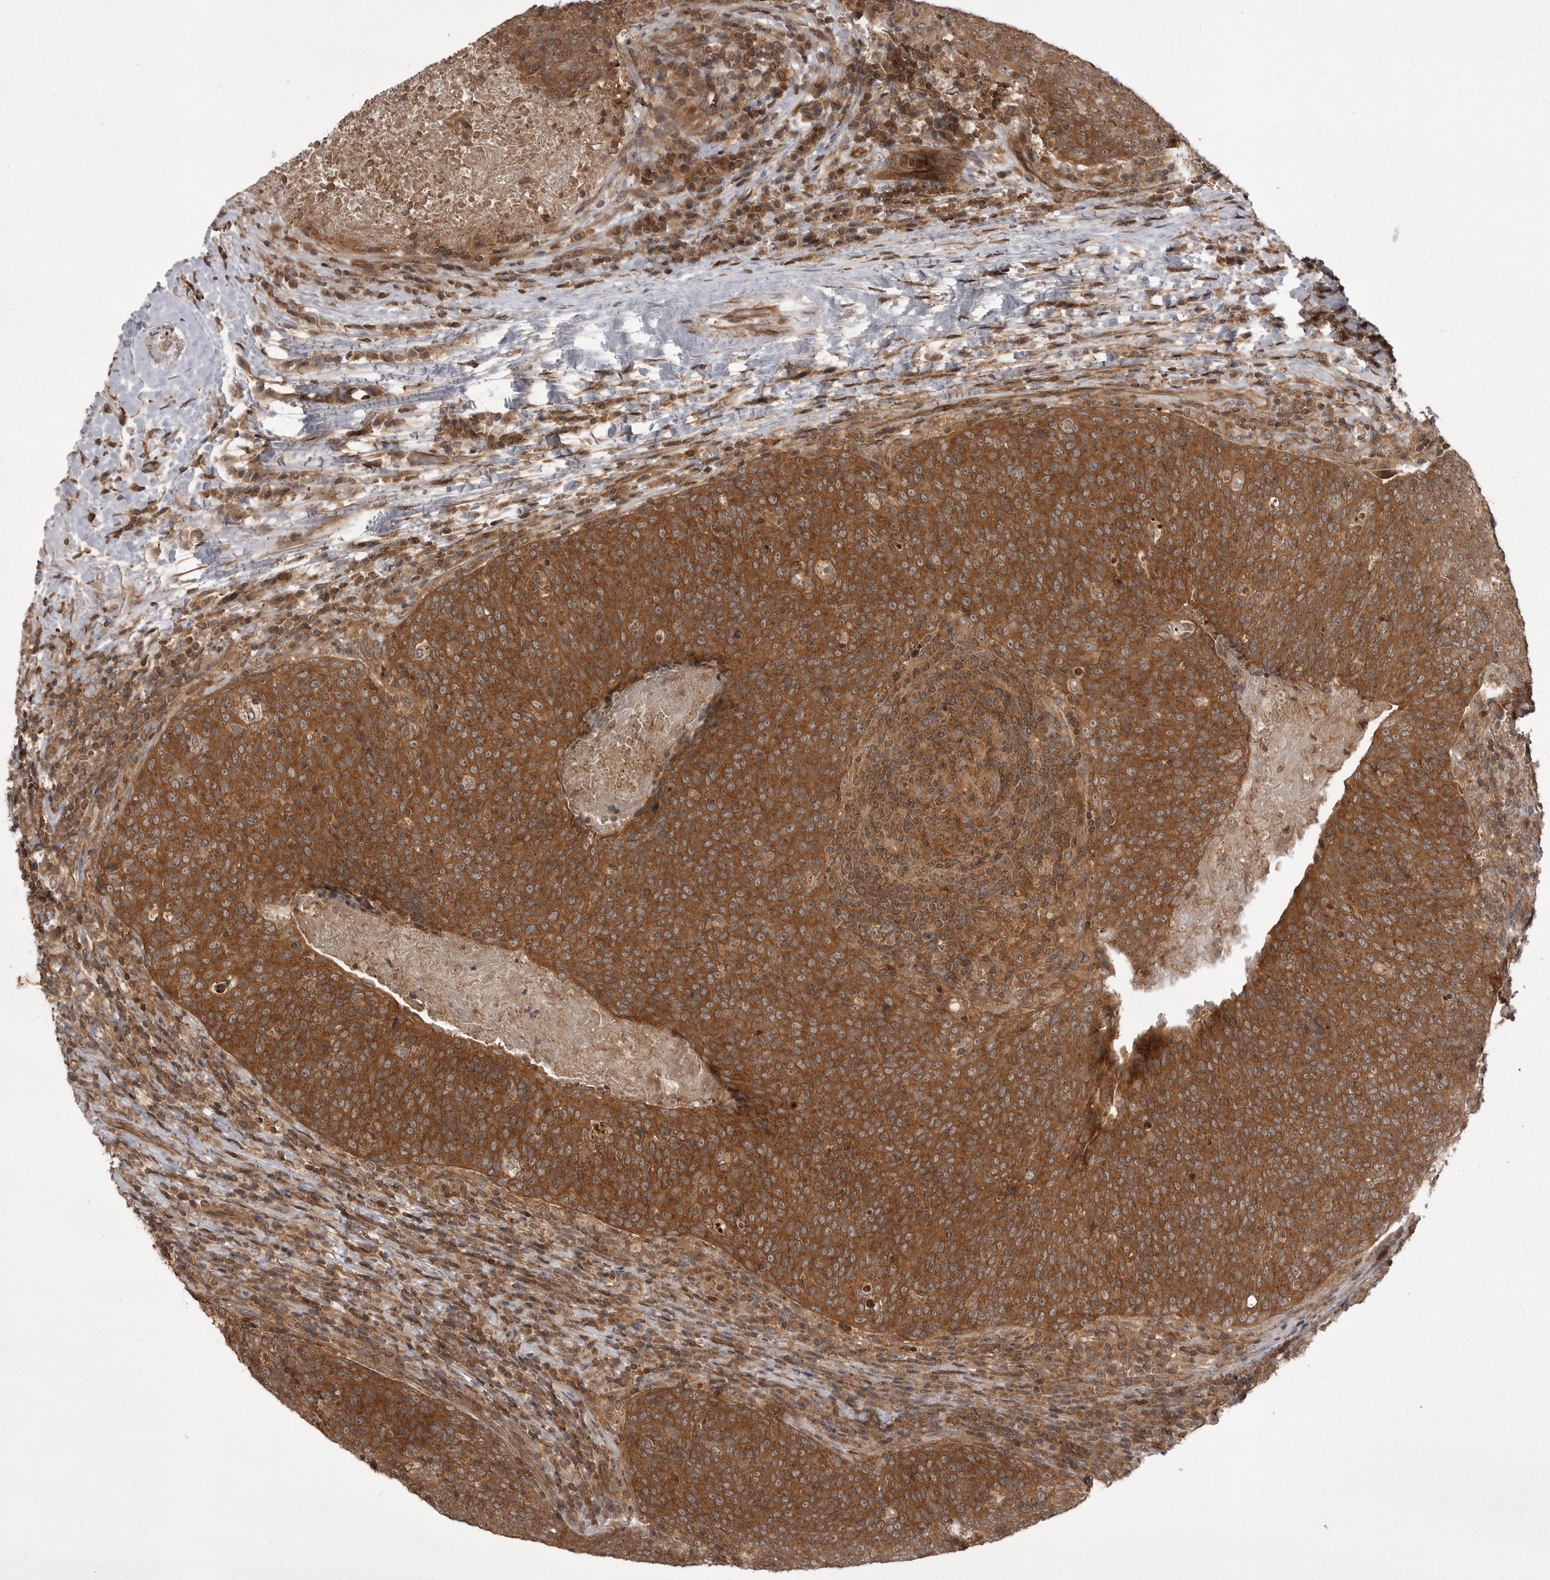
{"staining": {"intensity": "strong", "quantity": ">75%", "location": "cytoplasmic/membranous"}, "tissue": "head and neck cancer", "cell_type": "Tumor cells", "image_type": "cancer", "snomed": [{"axis": "morphology", "description": "Squamous cell carcinoma, NOS"}, {"axis": "morphology", "description": "Squamous cell carcinoma, metastatic, NOS"}, {"axis": "topography", "description": "Lymph node"}, {"axis": "topography", "description": "Head-Neck"}], "caption": "The immunohistochemical stain shows strong cytoplasmic/membranous staining in tumor cells of head and neck cancer (metastatic squamous cell carcinoma) tissue.", "gene": "STK24", "patient": {"sex": "male", "age": 62}}